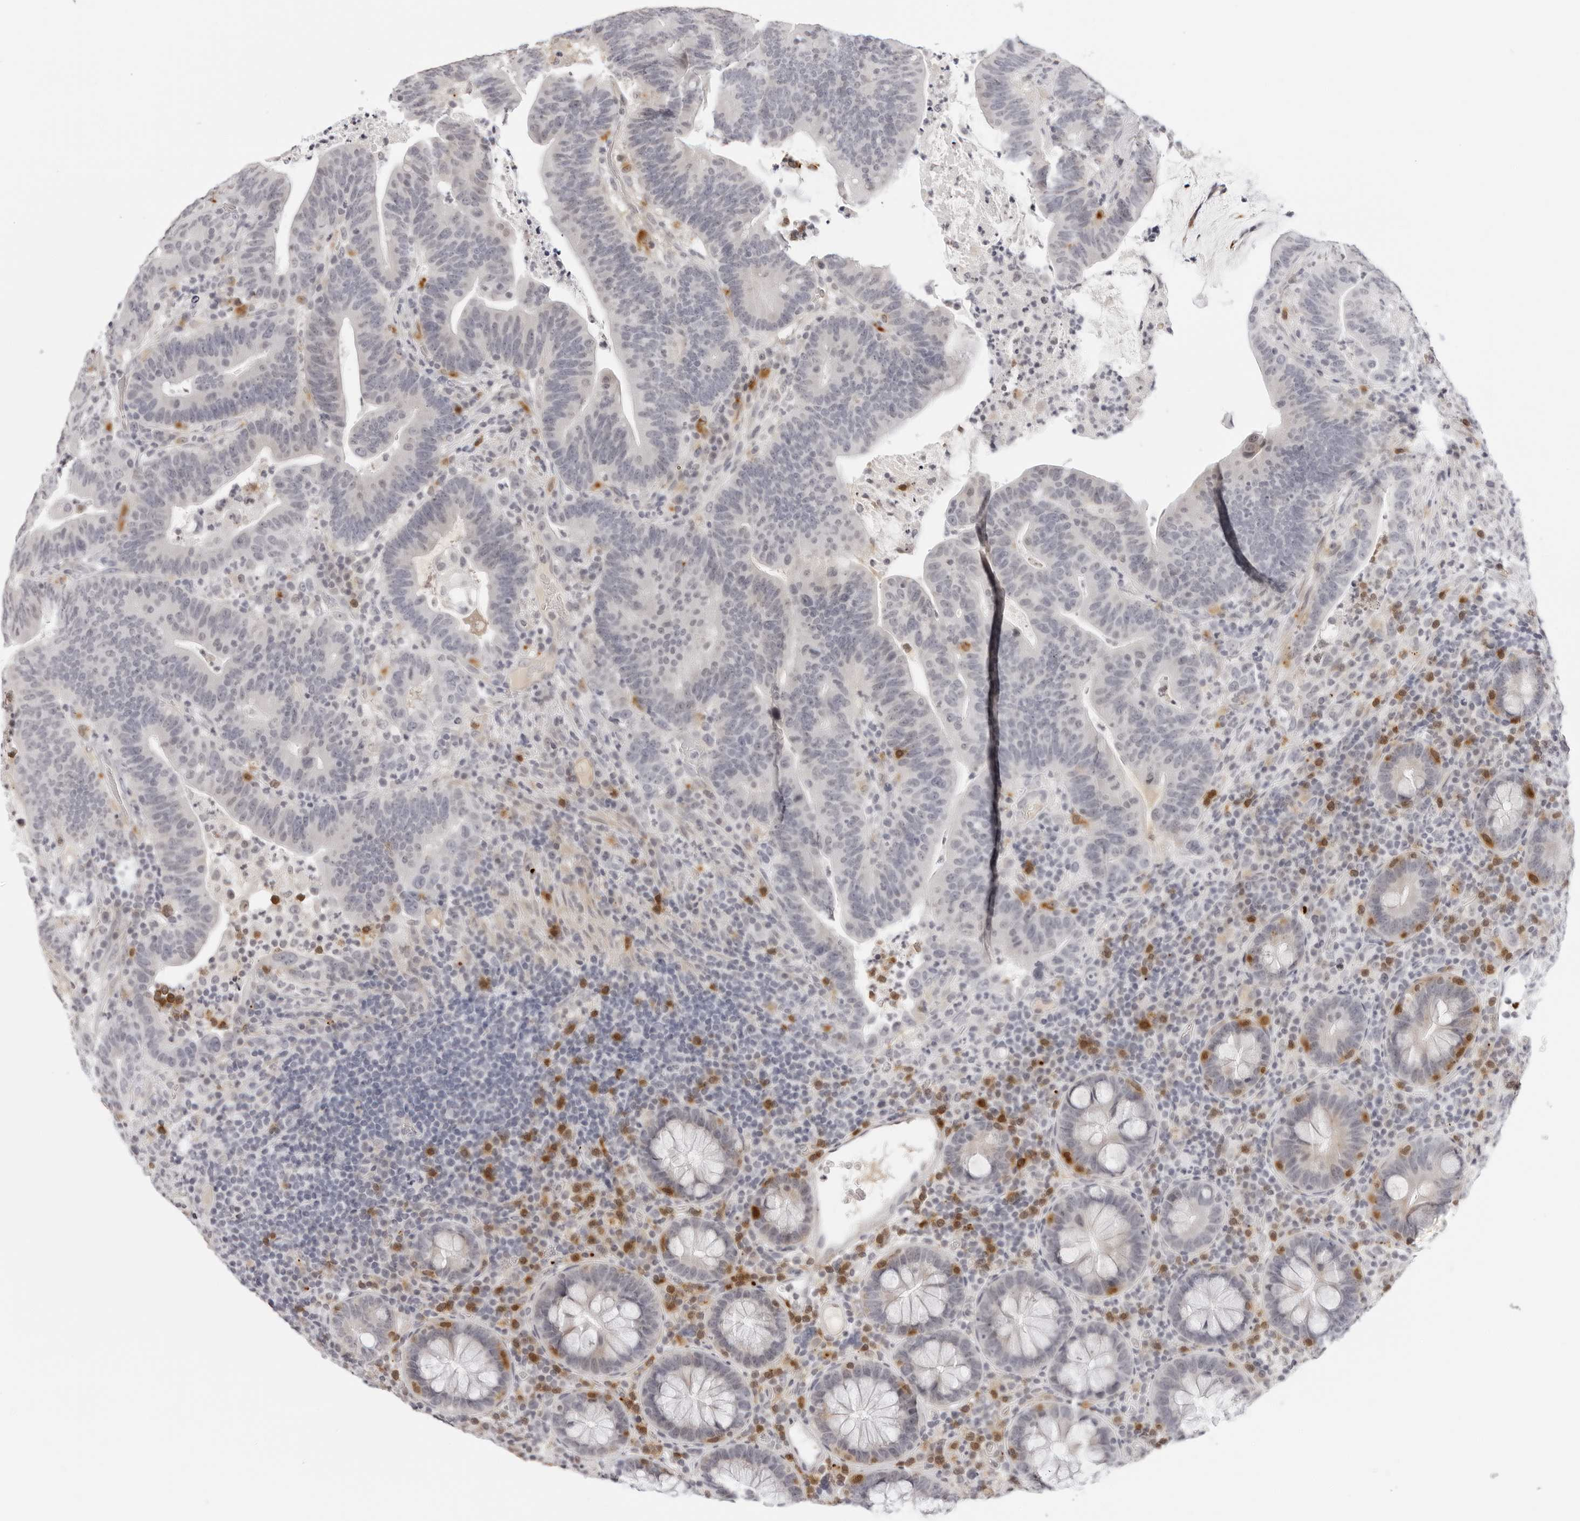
{"staining": {"intensity": "negative", "quantity": "none", "location": "none"}, "tissue": "colorectal cancer", "cell_type": "Tumor cells", "image_type": "cancer", "snomed": [{"axis": "morphology", "description": "Adenocarcinoma, NOS"}, {"axis": "topography", "description": "Colon"}], "caption": "The photomicrograph demonstrates no significant staining in tumor cells of adenocarcinoma (colorectal).", "gene": "STRADB", "patient": {"sex": "female", "age": 66}}